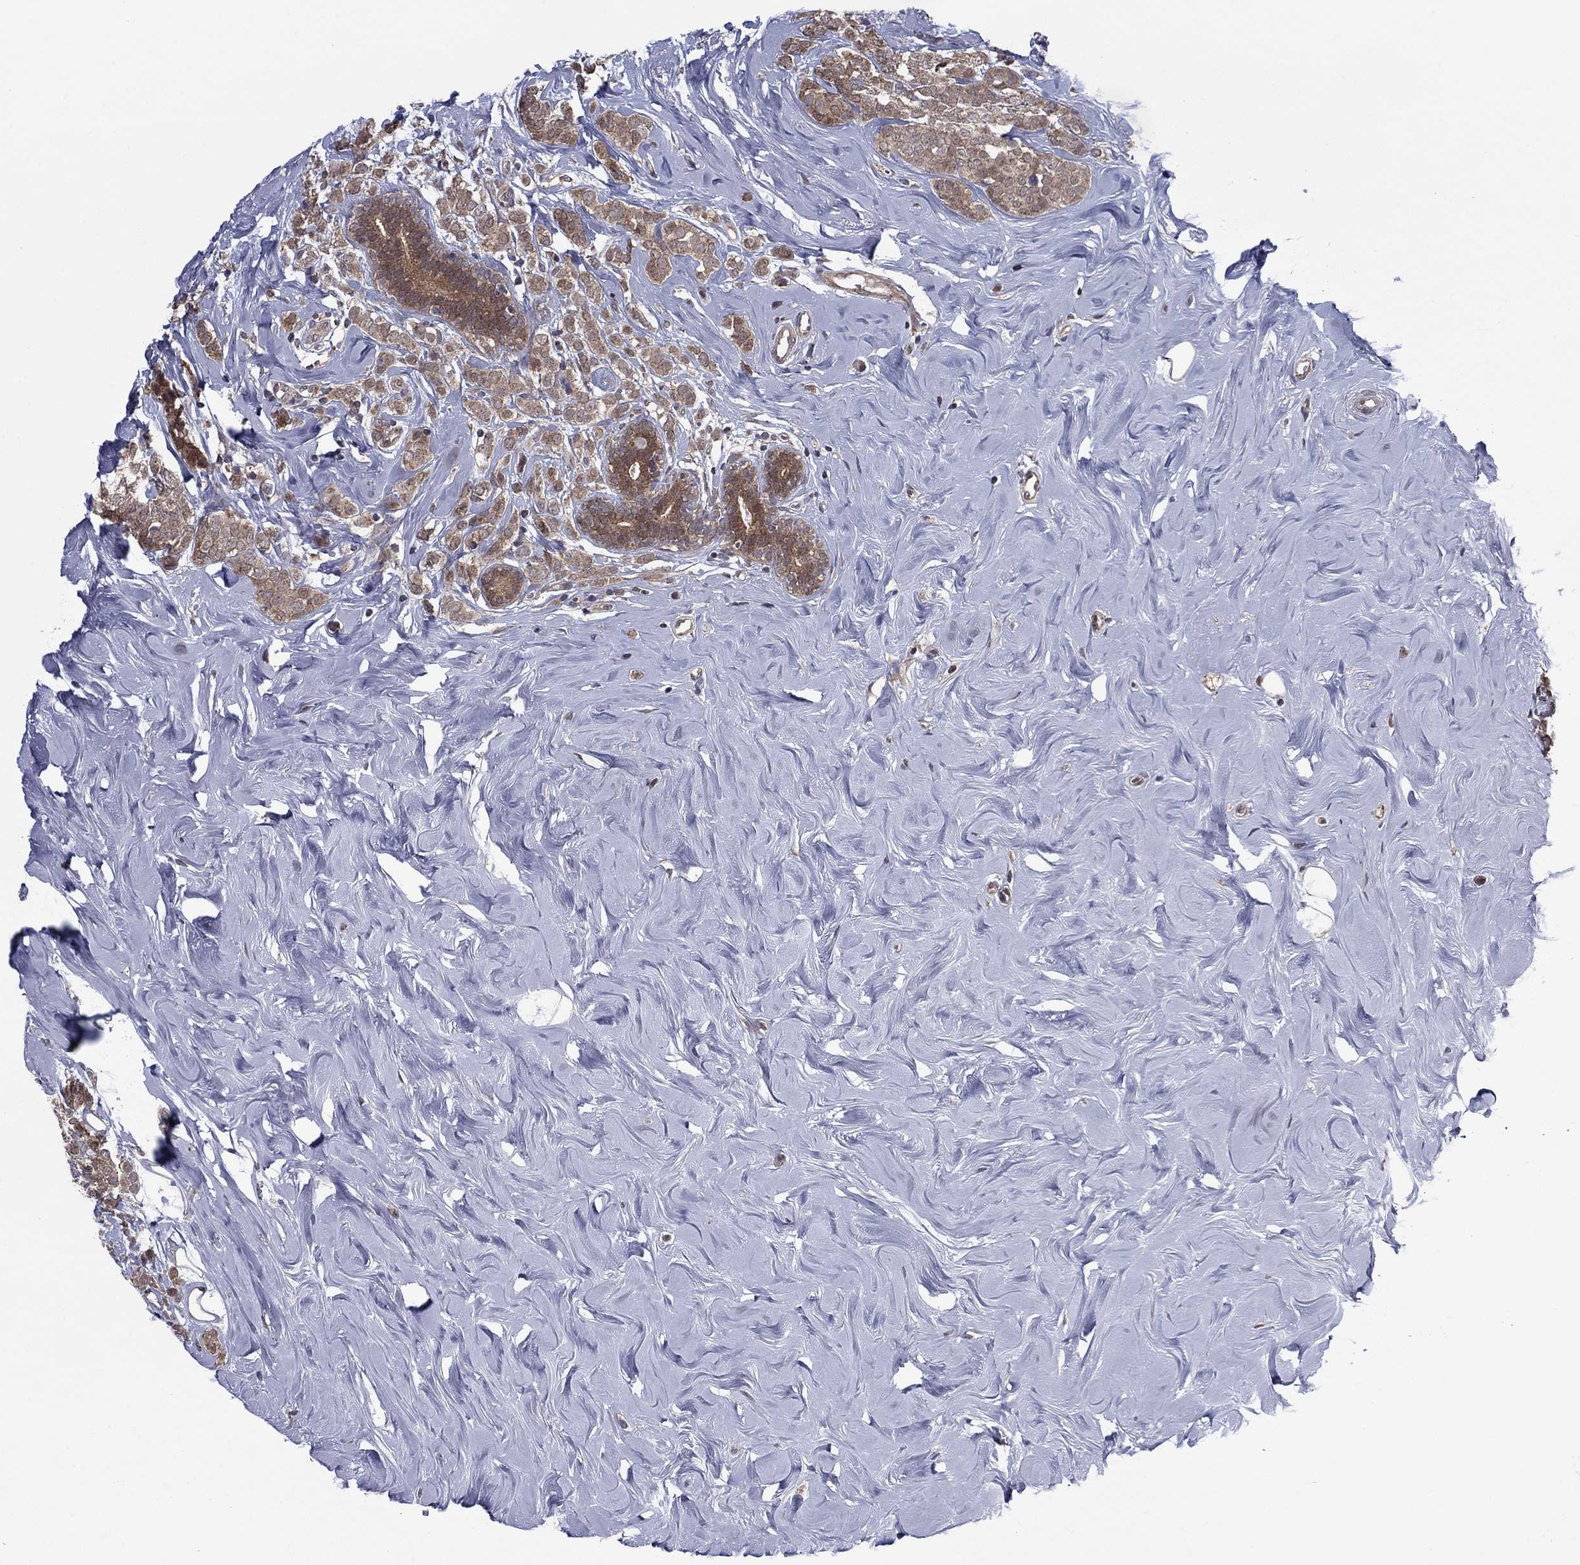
{"staining": {"intensity": "moderate", "quantity": ">75%", "location": "cytoplasmic/membranous"}, "tissue": "breast cancer", "cell_type": "Tumor cells", "image_type": "cancer", "snomed": [{"axis": "morphology", "description": "Lobular carcinoma"}, {"axis": "topography", "description": "Breast"}], "caption": "Immunohistochemistry (IHC) (DAB (3,3'-diaminobenzidine)) staining of human breast cancer (lobular carcinoma) reveals moderate cytoplasmic/membranous protein positivity in about >75% of tumor cells.", "gene": "GRHPR", "patient": {"sex": "female", "age": 49}}